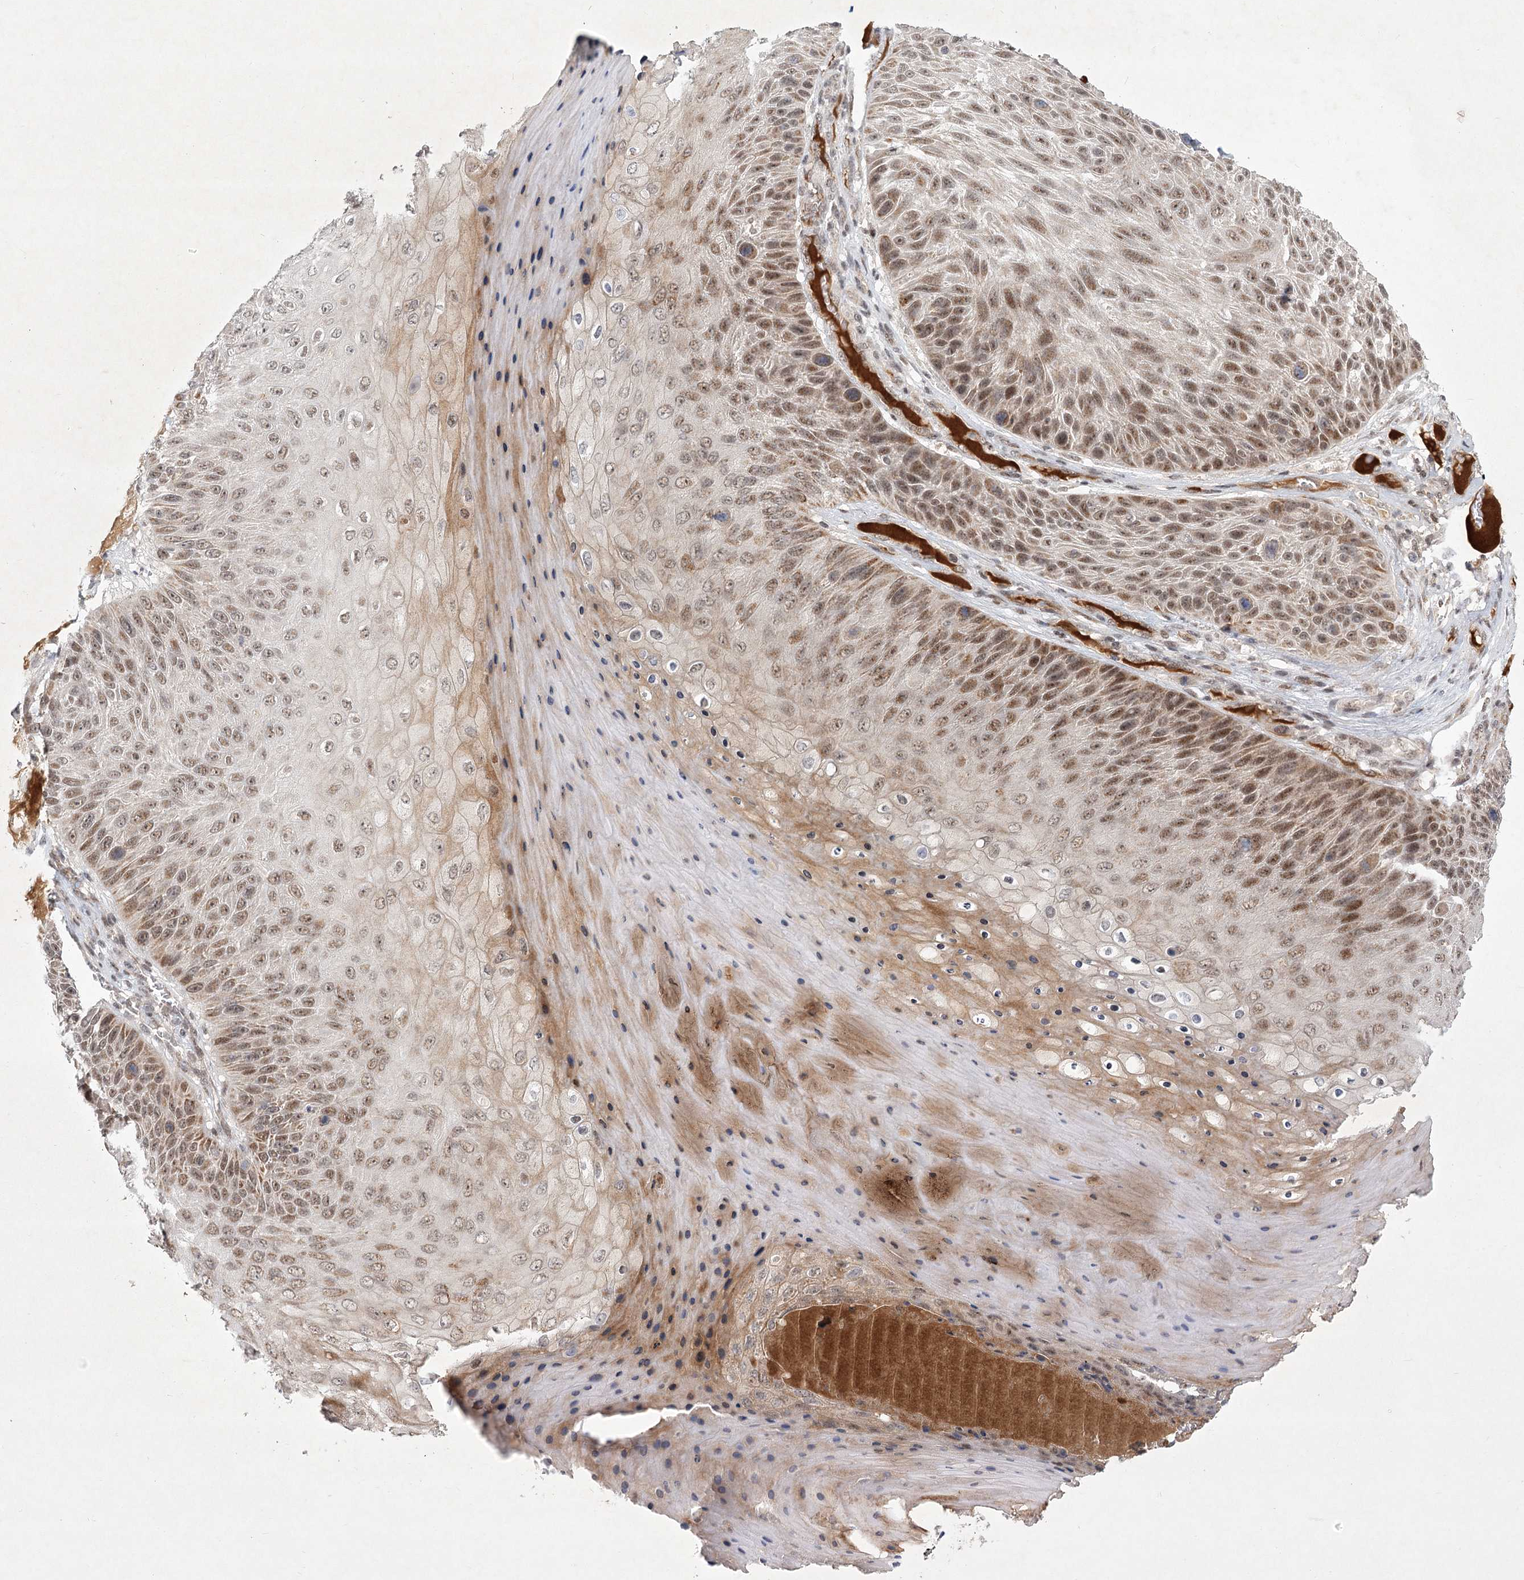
{"staining": {"intensity": "moderate", "quantity": ">75%", "location": "cytoplasmic/membranous,nuclear"}, "tissue": "skin cancer", "cell_type": "Tumor cells", "image_type": "cancer", "snomed": [{"axis": "morphology", "description": "Squamous cell carcinoma, NOS"}, {"axis": "topography", "description": "Skin"}], "caption": "Brown immunohistochemical staining in skin squamous cell carcinoma demonstrates moderate cytoplasmic/membranous and nuclear staining in approximately >75% of tumor cells.", "gene": "CIB4", "patient": {"sex": "female", "age": 88}}